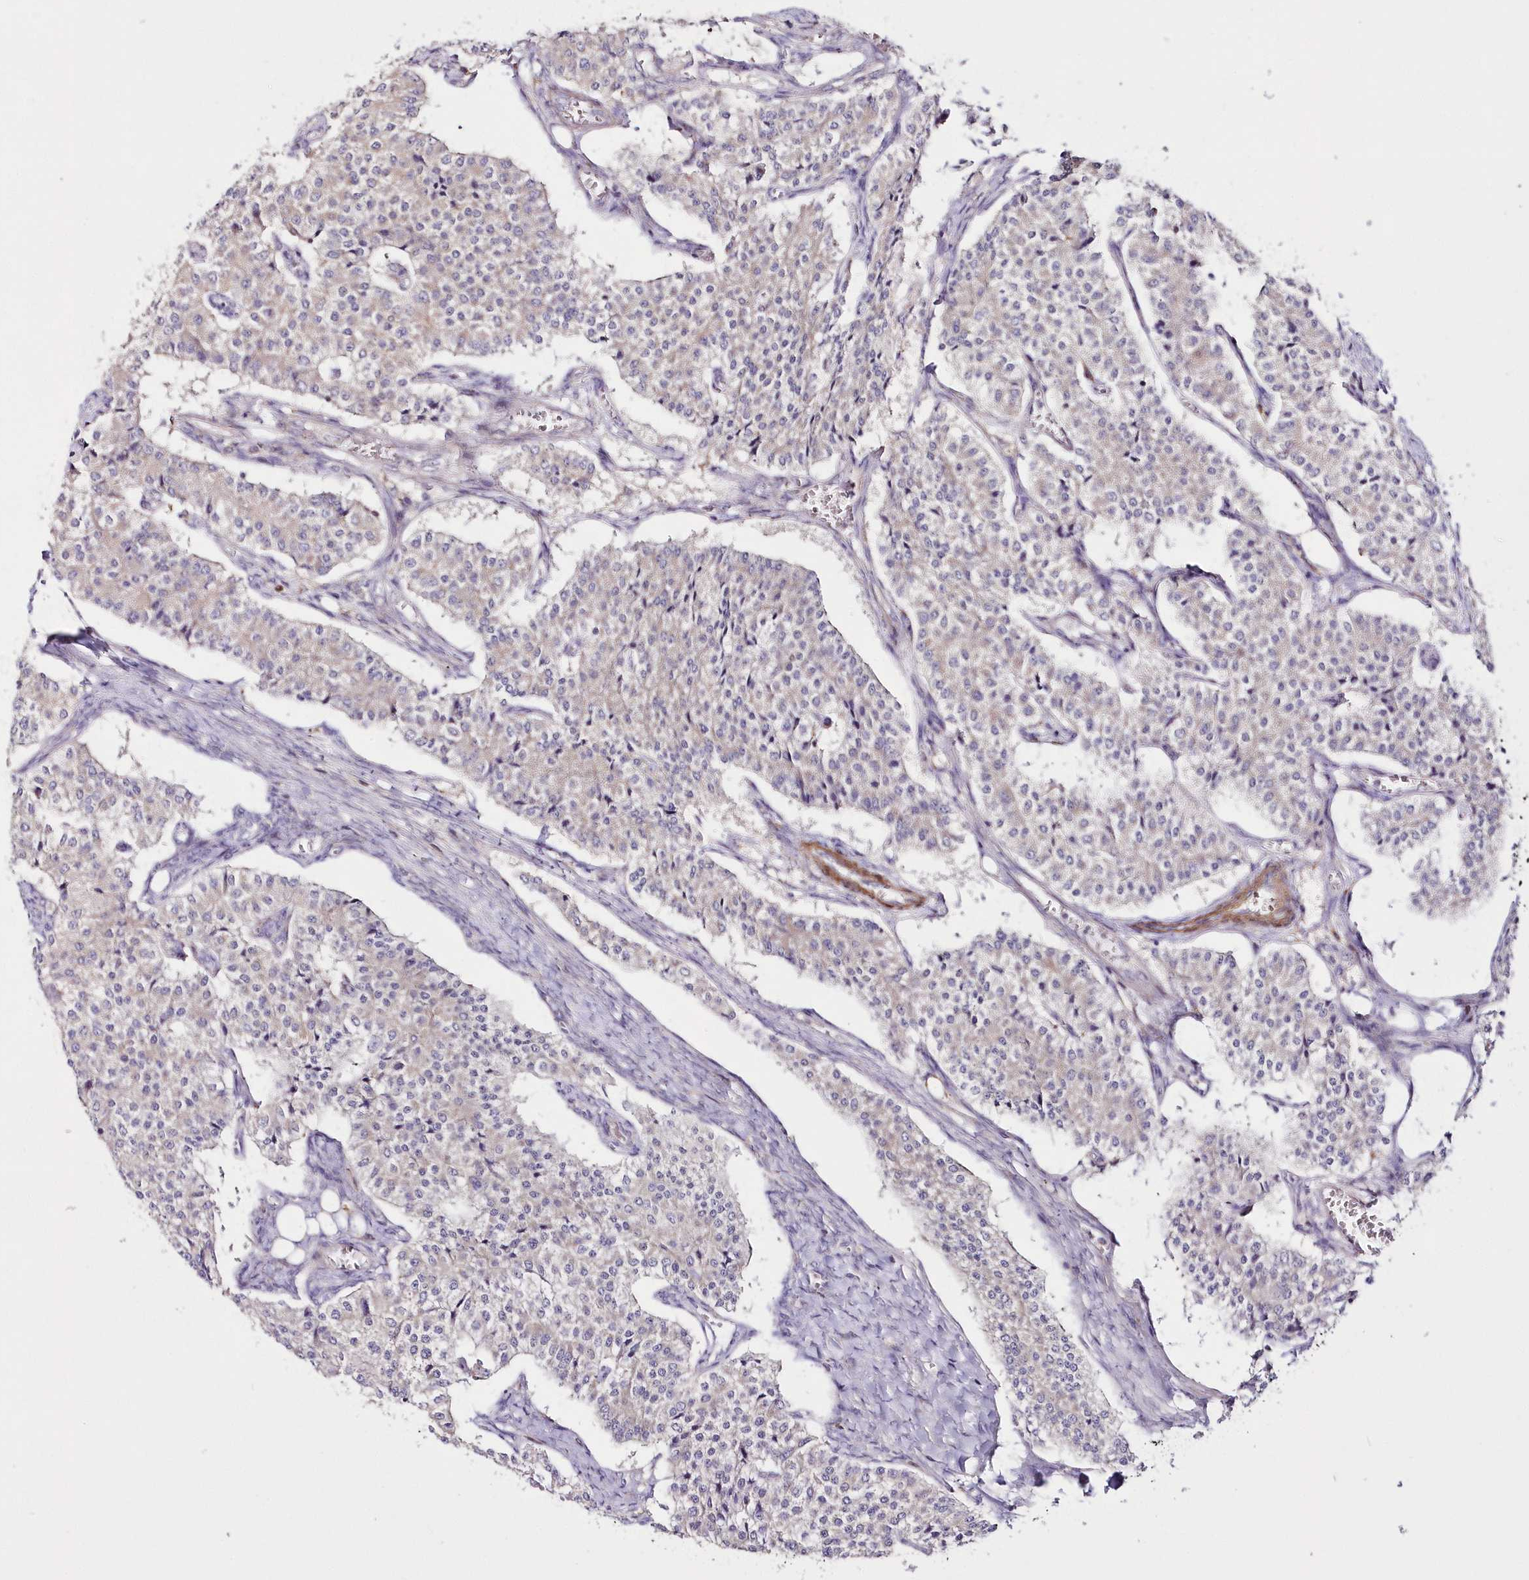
{"staining": {"intensity": "negative", "quantity": "none", "location": "none"}, "tissue": "carcinoid", "cell_type": "Tumor cells", "image_type": "cancer", "snomed": [{"axis": "morphology", "description": "Carcinoid, malignant, NOS"}, {"axis": "topography", "description": "Colon"}], "caption": "High power microscopy micrograph of an immunohistochemistry (IHC) photomicrograph of carcinoid, revealing no significant positivity in tumor cells.", "gene": "ARFGEF3", "patient": {"sex": "female", "age": 52}}